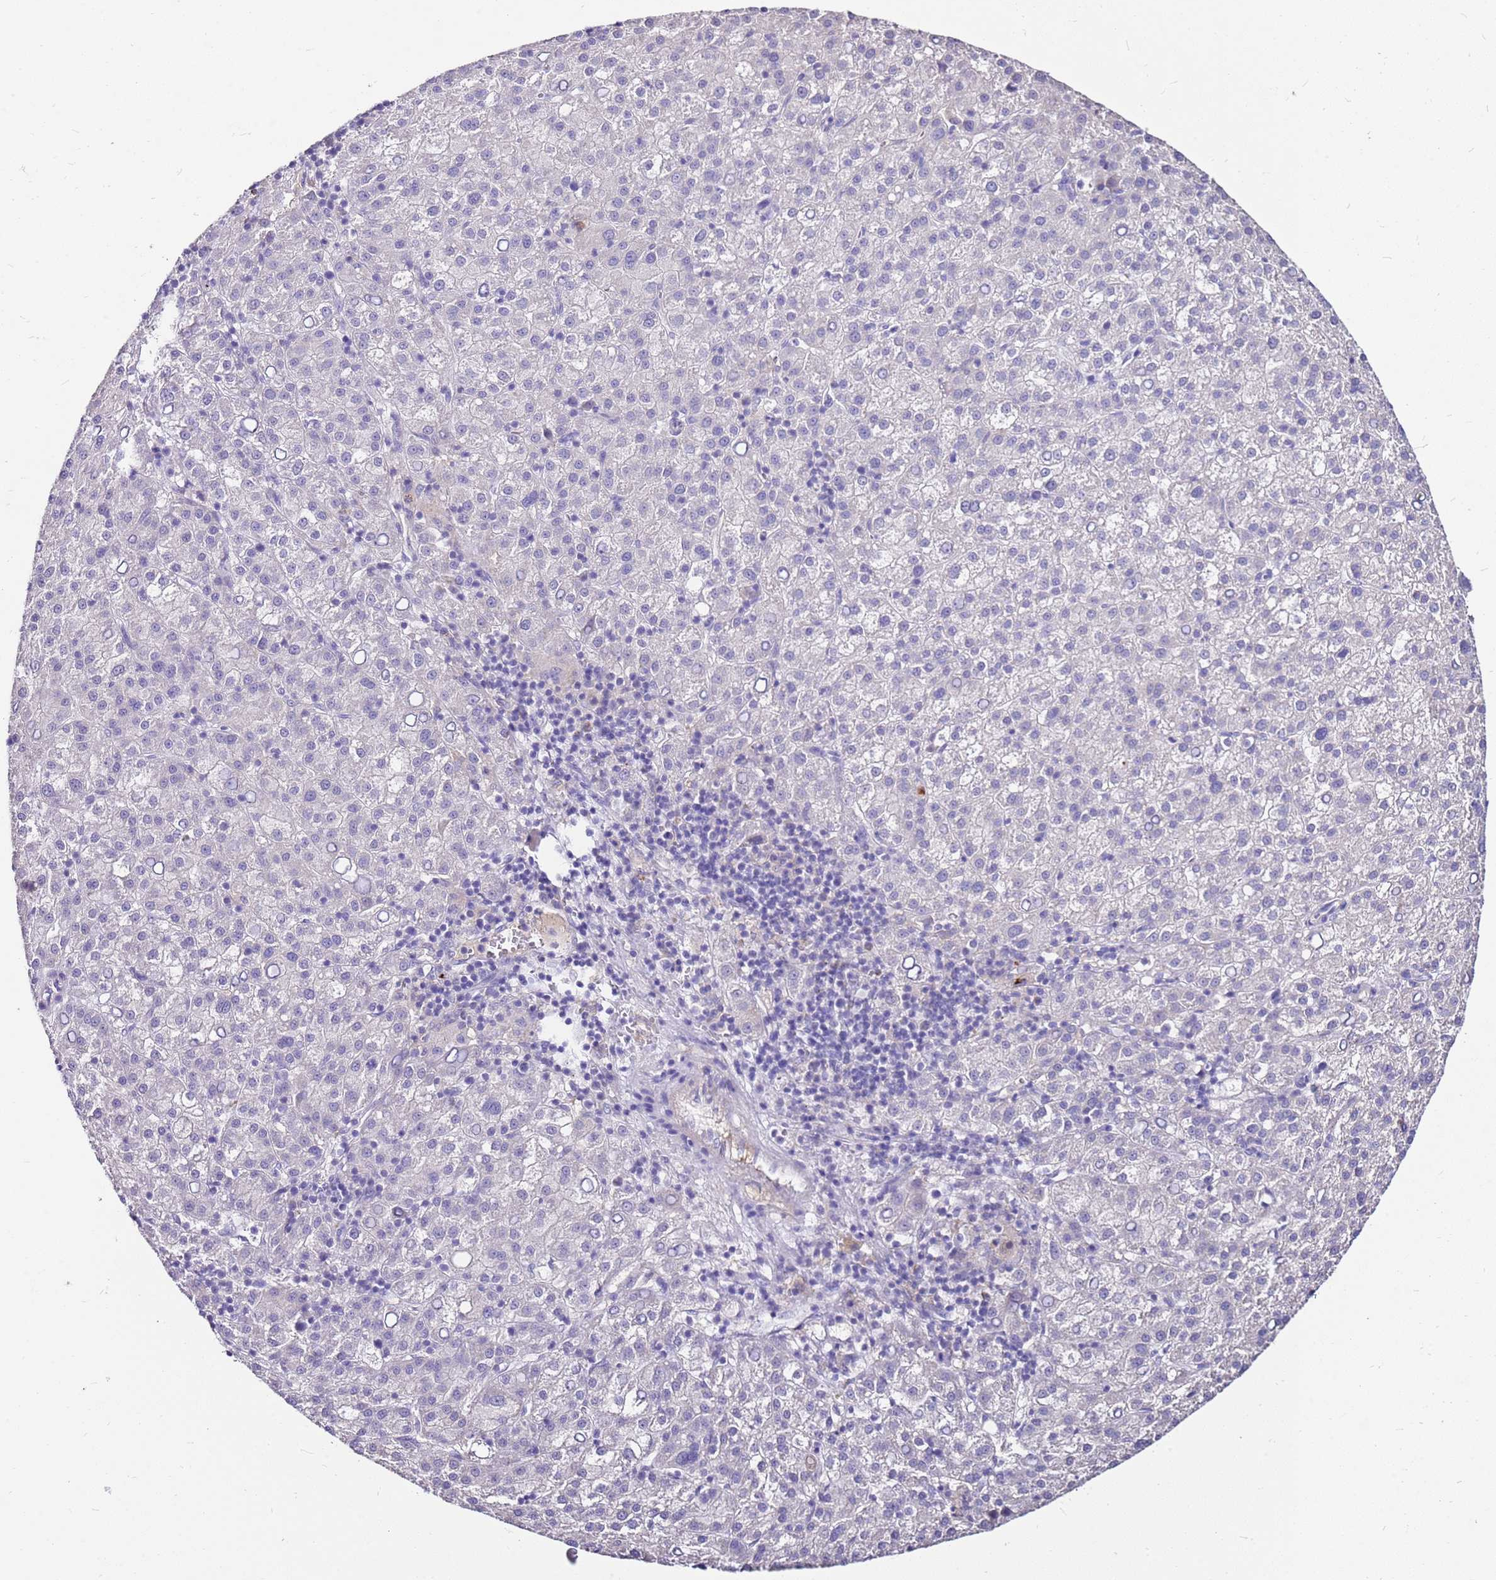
{"staining": {"intensity": "negative", "quantity": "none", "location": "none"}, "tissue": "liver cancer", "cell_type": "Tumor cells", "image_type": "cancer", "snomed": [{"axis": "morphology", "description": "Carcinoma, Hepatocellular, NOS"}, {"axis": "topography", "description": "Liver"}], "caption": "Micrograph shows no protein staining in tumor cells of liver cancer tissue. (DAB IHC with hematoxylin counter stain).", "gene": "DCDC2B", "patient": {"sex": "female", "age": 58}}